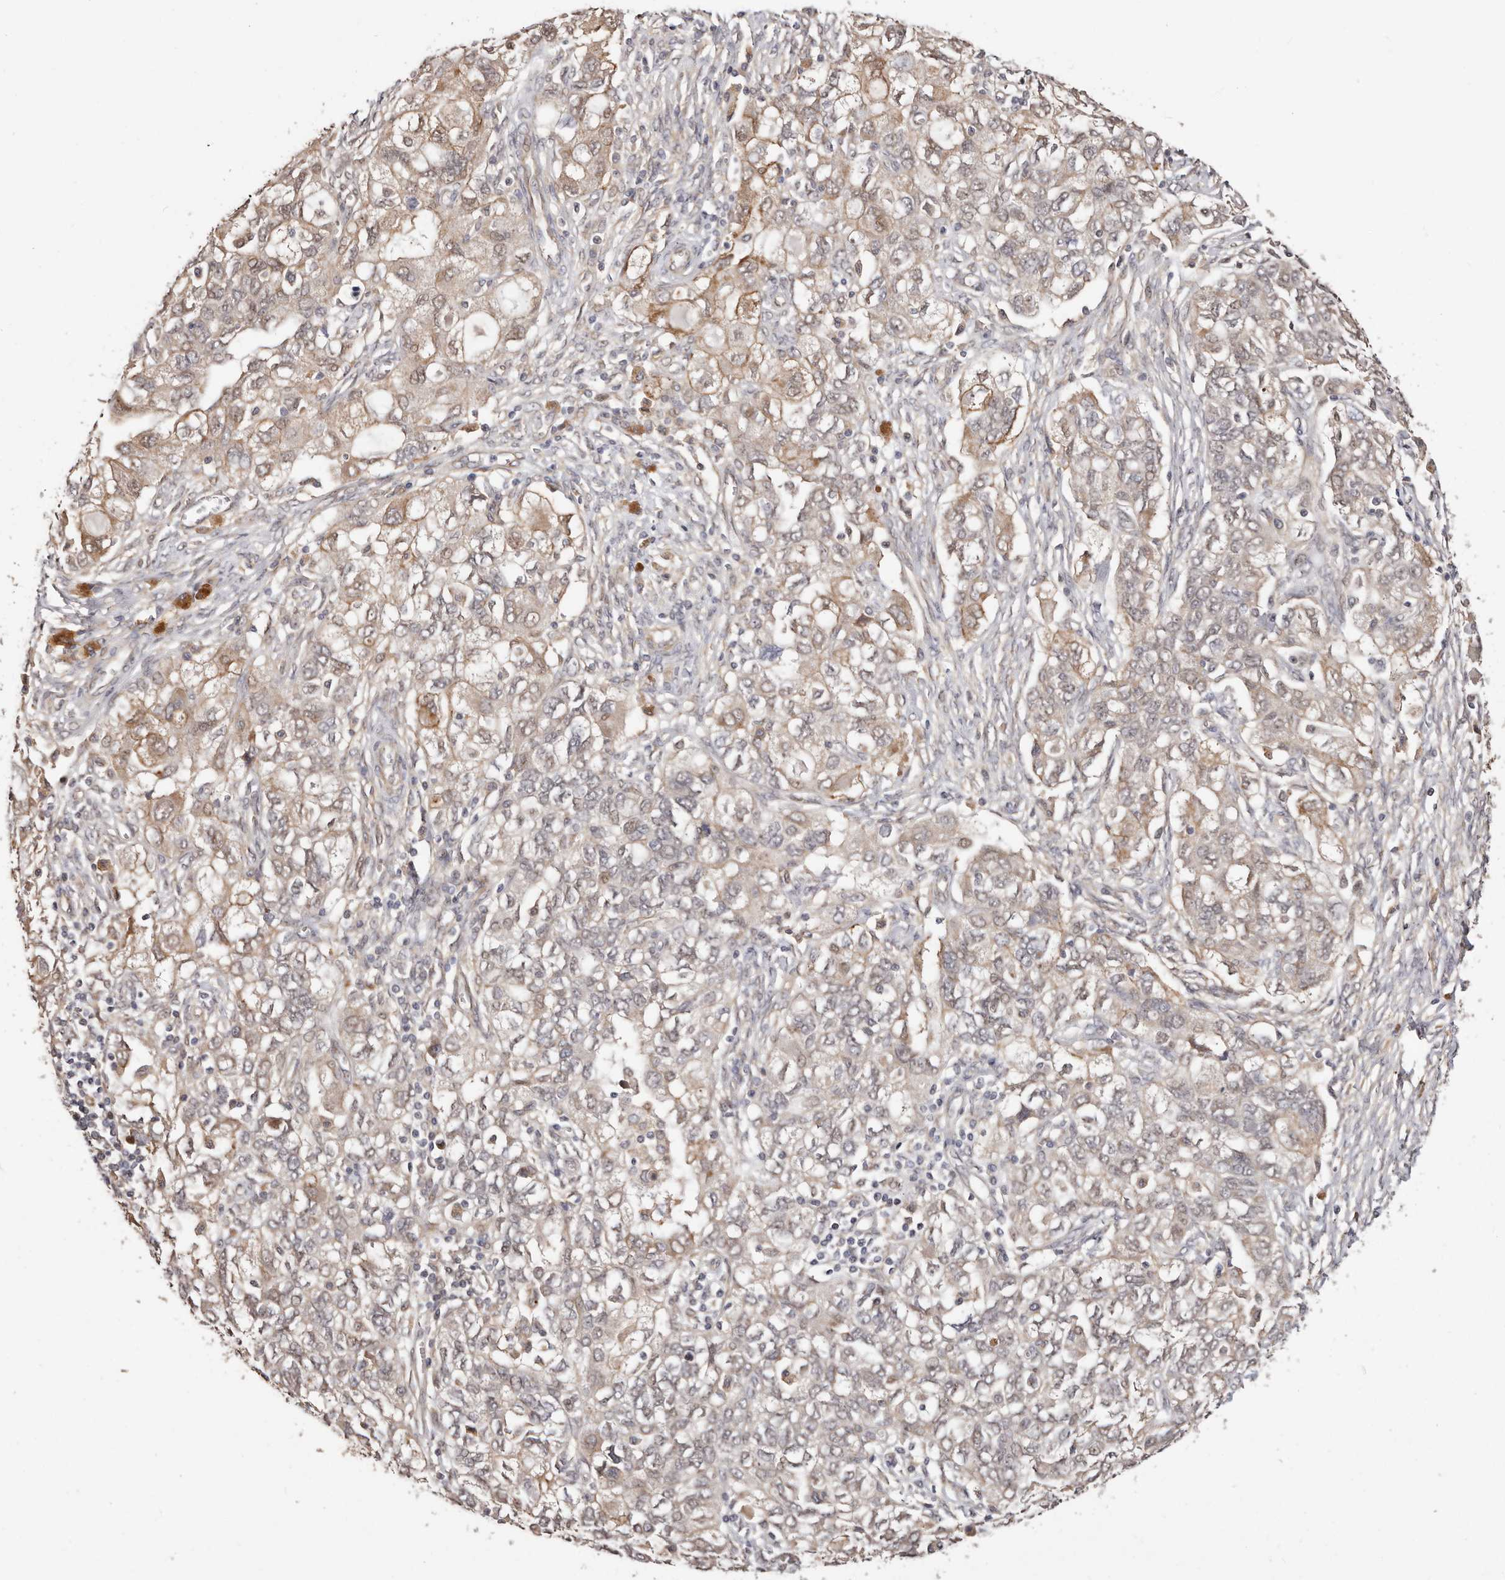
{"staining": {"intensity": "weak", "quantity": ">75%", "location": "cytoplasmic/membranous"}, "tissue": "ovarian cancer", "cell_type": "Tumor cells", "image_type": "cancer", "snomed": [{"axis": "morphology", "description": "Carcinoma, NOS"}, {"axis": "morphology", "description": "Cystadenocarcinoma, serous, NOS"}, {"axis": "topography", "description": "Ovary"}], "caption": "Immunohistochemical staining of human ovarian serous cystadenocarcinoma exhibits low levels of weak cytoplasmic/membranous protein positivity in approximately >75% of tumor cells.", "gene": "TRIP13", "patient": {"sex": "female", "age": 69}}